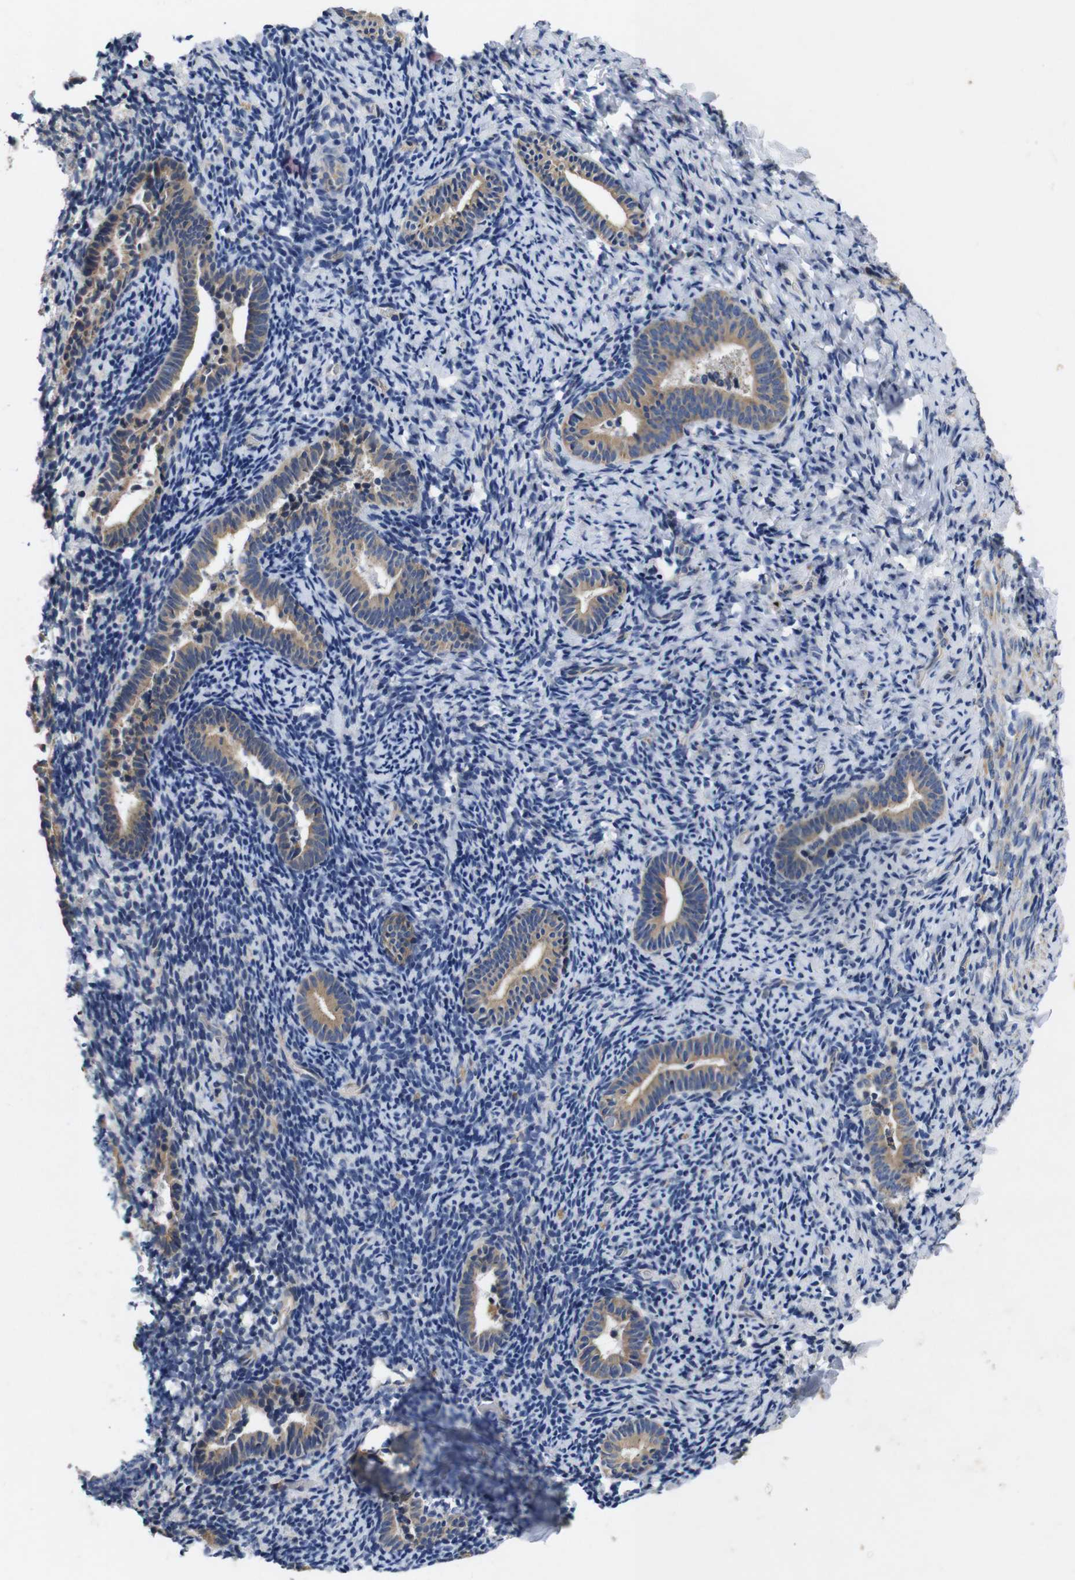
{"staining": {"intensity": "negative", "quantity": "none", "location": "none"}, "tissue": "endometrium", "cell_type": "Cells in endometrial stroma", "image_type": "normal", "snomed": [{"axis": "morphology", "description": "Normal tissue, NOS"}, {"axis": "topography", "description": "Endometrium"}], "caption": "Endometrium stained for a protein using immunohistochemistry exhibits no positivity cells in endometrial stroma.", "gene": "MARCHF7", "patient": {"sex": "female", "age": 51}}